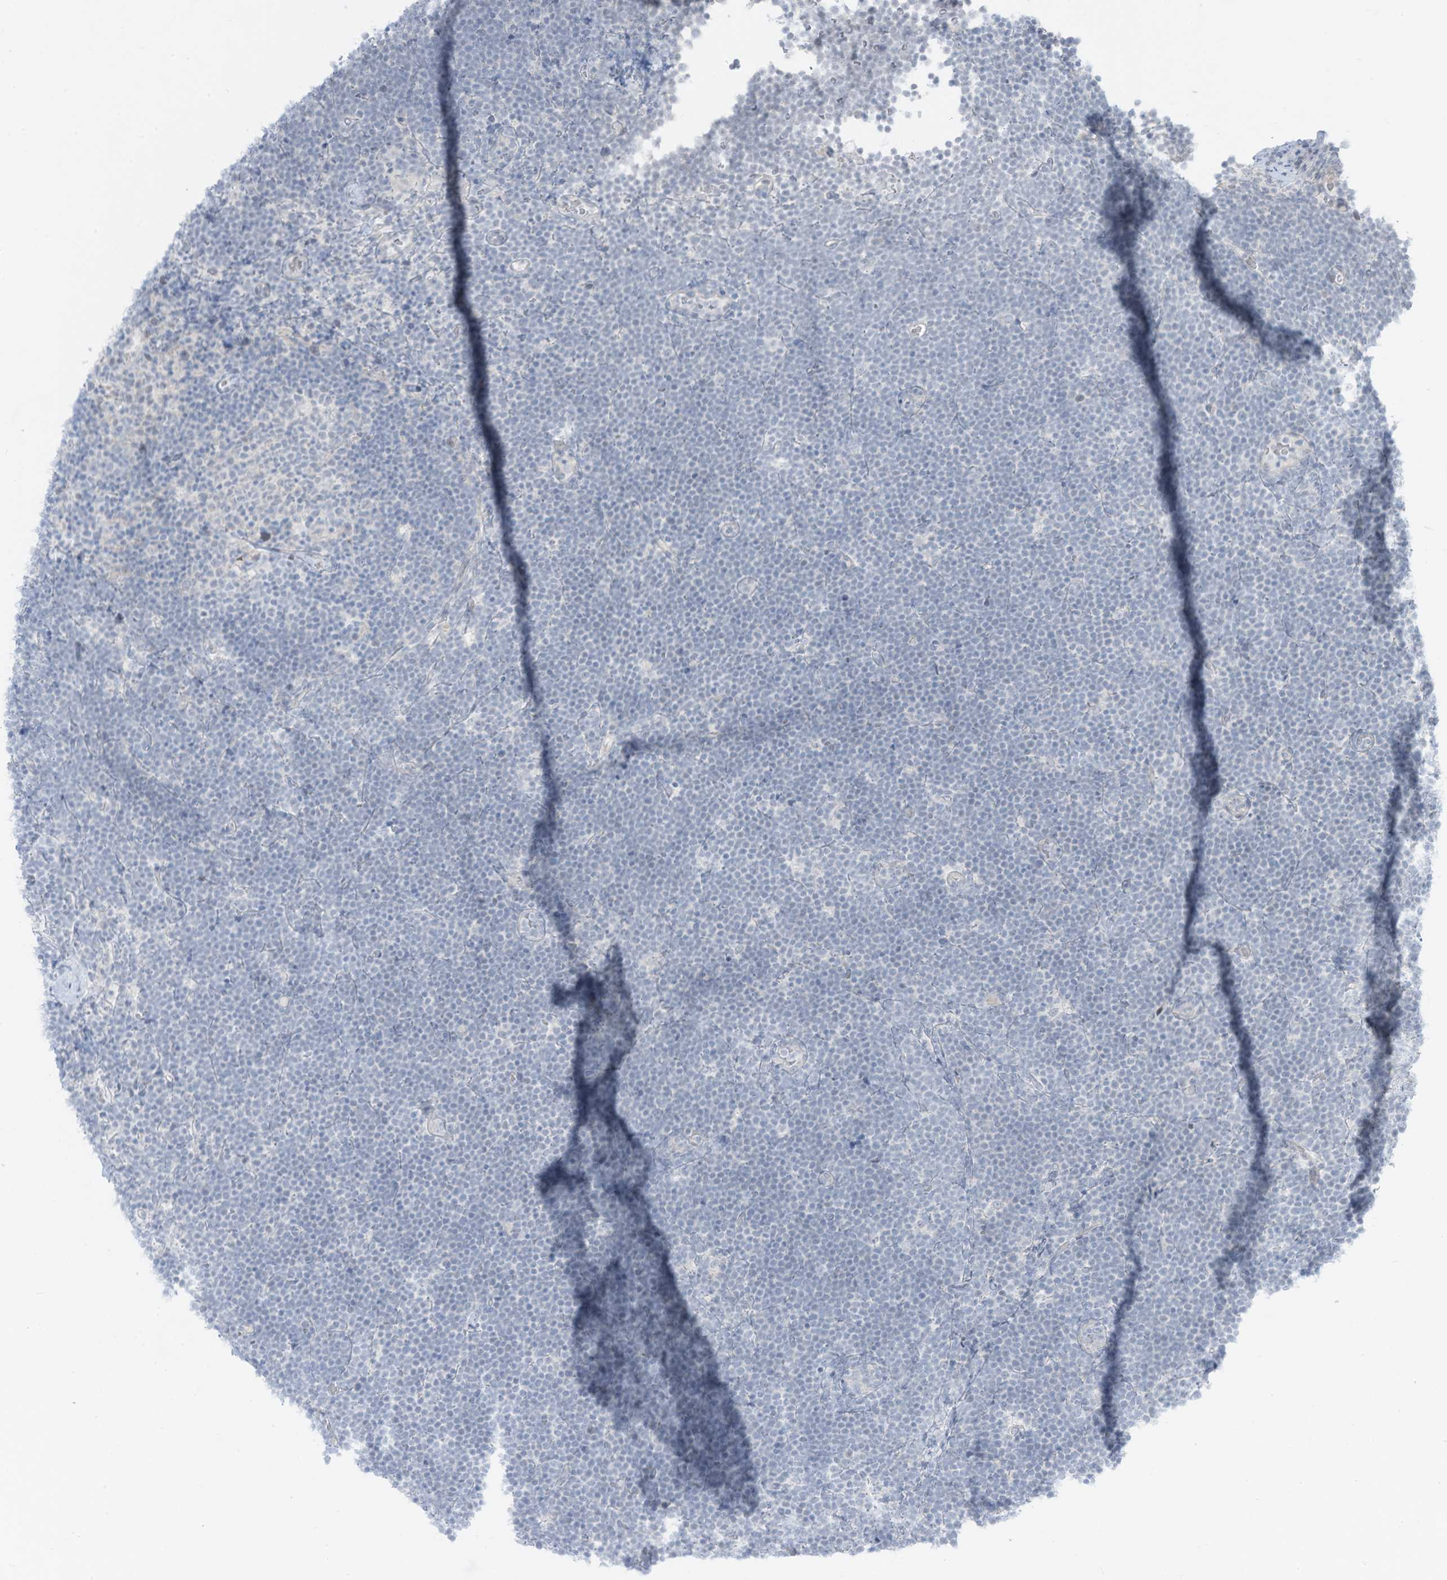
{"staining": {"intensity": "negative", "quantity": "none", "location": "none"}, "tissue": "lymphoma", "cell_type": "Tumor cells", "image_type": "cancer", "snomed": [{"axis": "morphology", "description": "Malignant lymphoma, non-Hodgkin's type, High grade"}, {"axis": "topography", "description": "Lymph node"}], "caption": "A photomicrograph of human lymphoma is negative for staining in tumor cells.", "gene": "ASPRV1", "patient": {"sex": "male", "age": 13}}